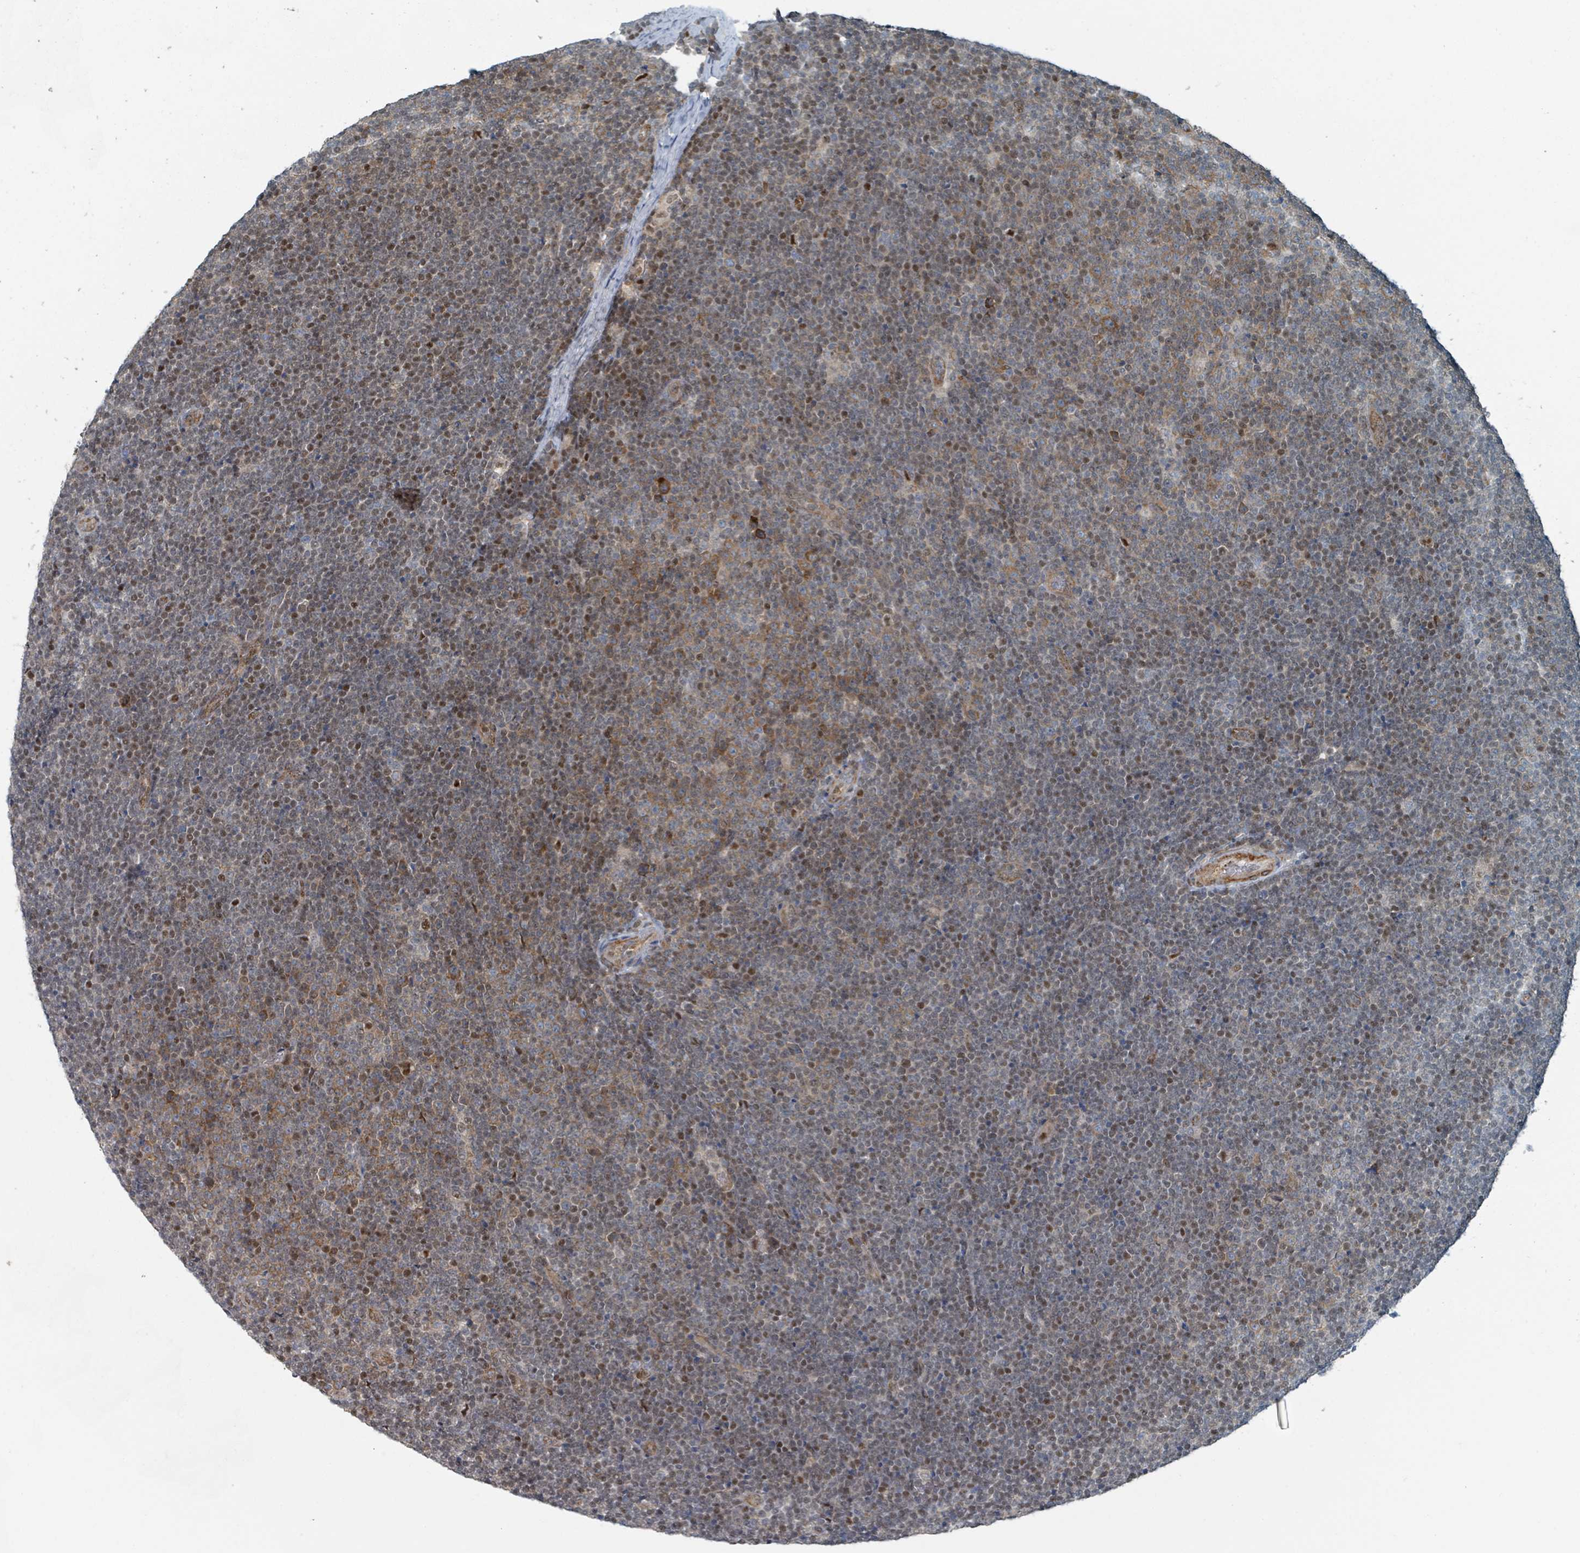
{"staining": {"intensity": "moderate", "quantity": "25%-75%", "location": "nuclear"}, "tissue": "lymphoma", "cell_type": "Tumor cells", "image_type": "cancer", "snomed": [{"axis": "morphology", "description": "Malignant lymphoma, non-Hodgkin's type, Low grade"}, {"axis": "topography", "description": "Lymph node"}], "caption": "Protein expression by immunohistochemistry shows moderate nuclear staining in about 25%-75% of tumor cells in lymphoma.", "gene": "RHPN2", "patient": {"sex": "male", "age": 48}}